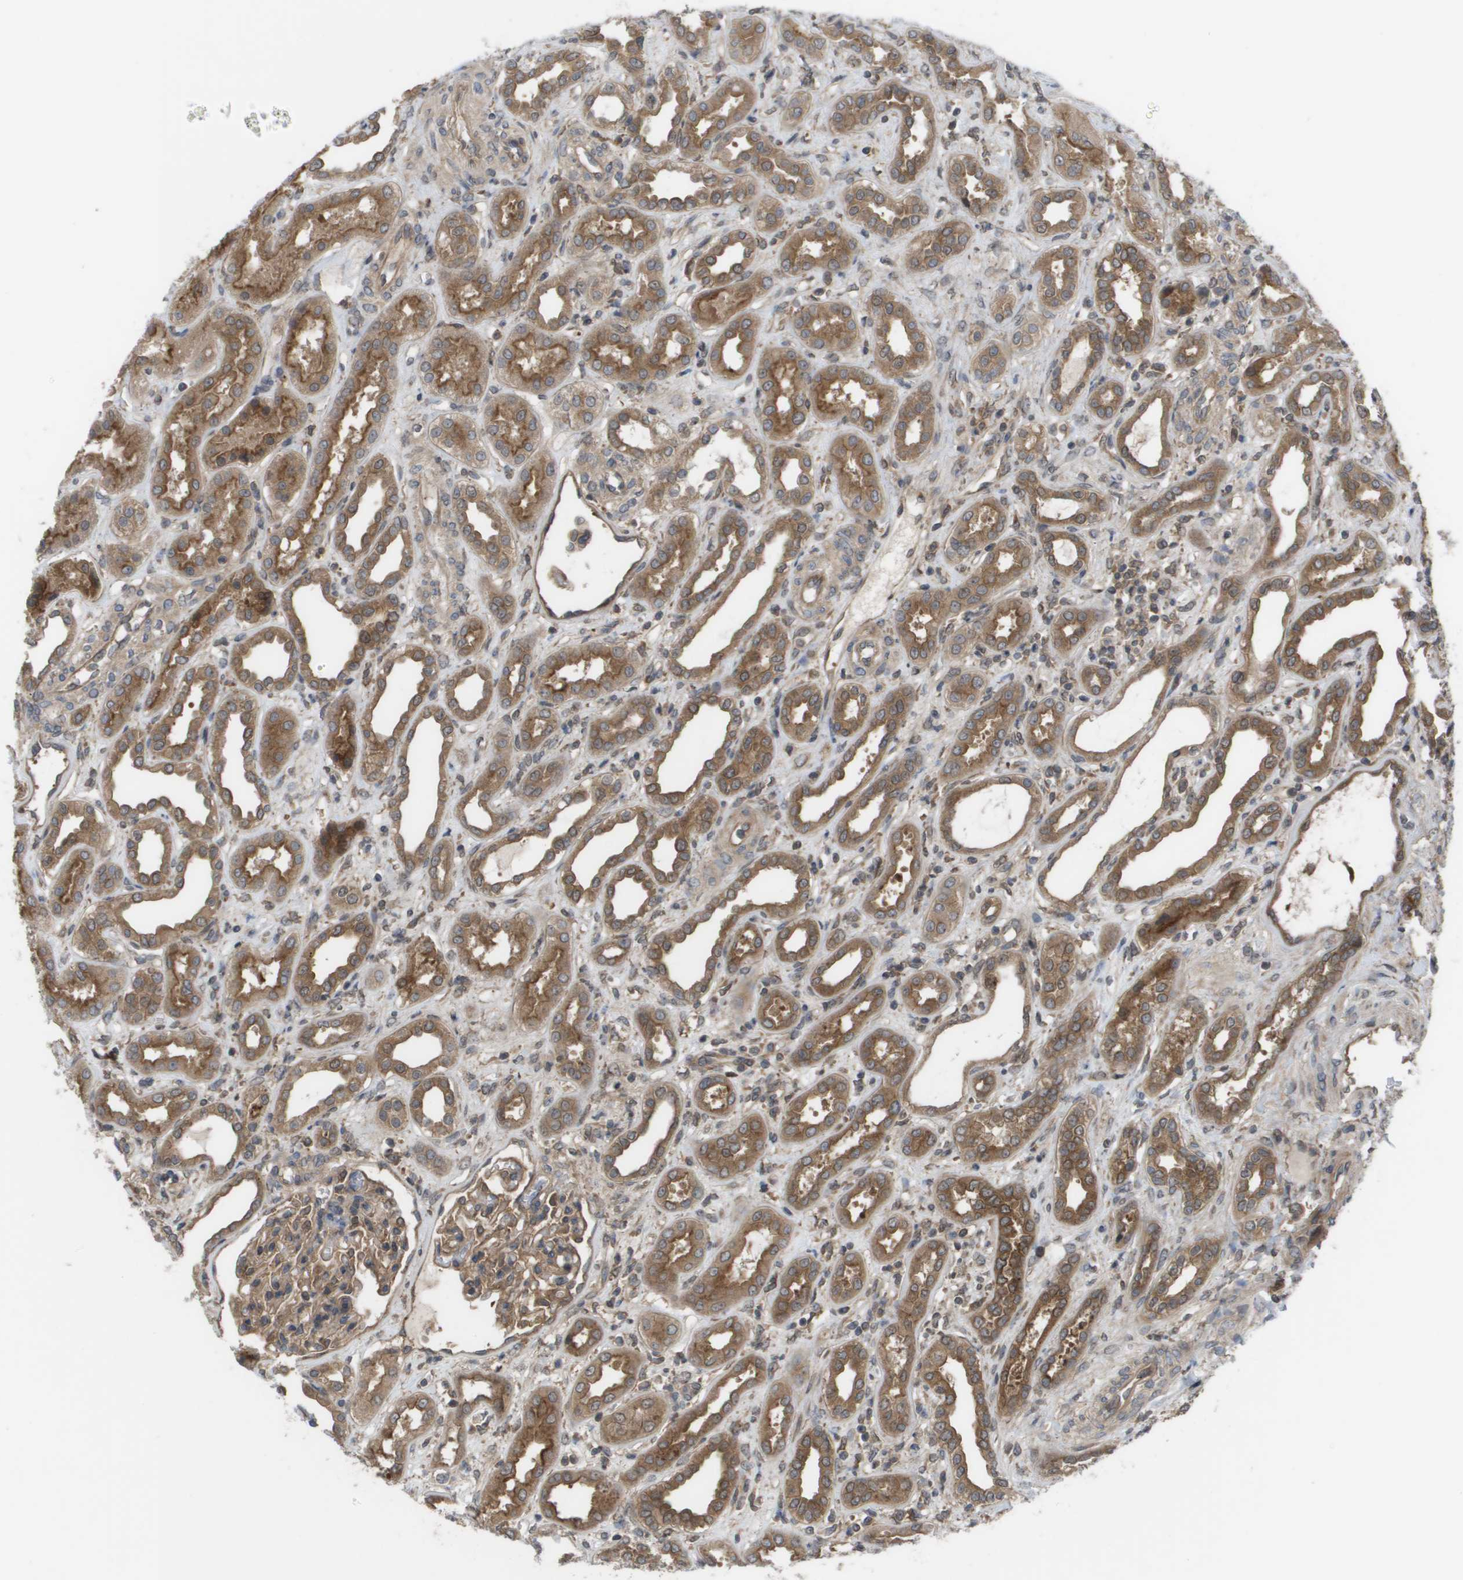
{"staining": {"intensity": "moderate", "quantity": ">75%", "location": "cytoplasmic/membranous"}, "tissue": "kidney", "cell_type": "Cells in glomeruli", "image_type": "normal", "snomed": [{"axis": "morphology", "description": "Normal tissue, NOS"}, {"axis": "topography", "description": "Kidney"}], "caption": "Immunohistochemical staining of unremarkable kidney exhibits moderate cytoplasmic/membranous protein staining in approximately >75% of cells in glomeruli.", "gene": "CTPS2", "patient": {"sex": "male", "age": 59}}